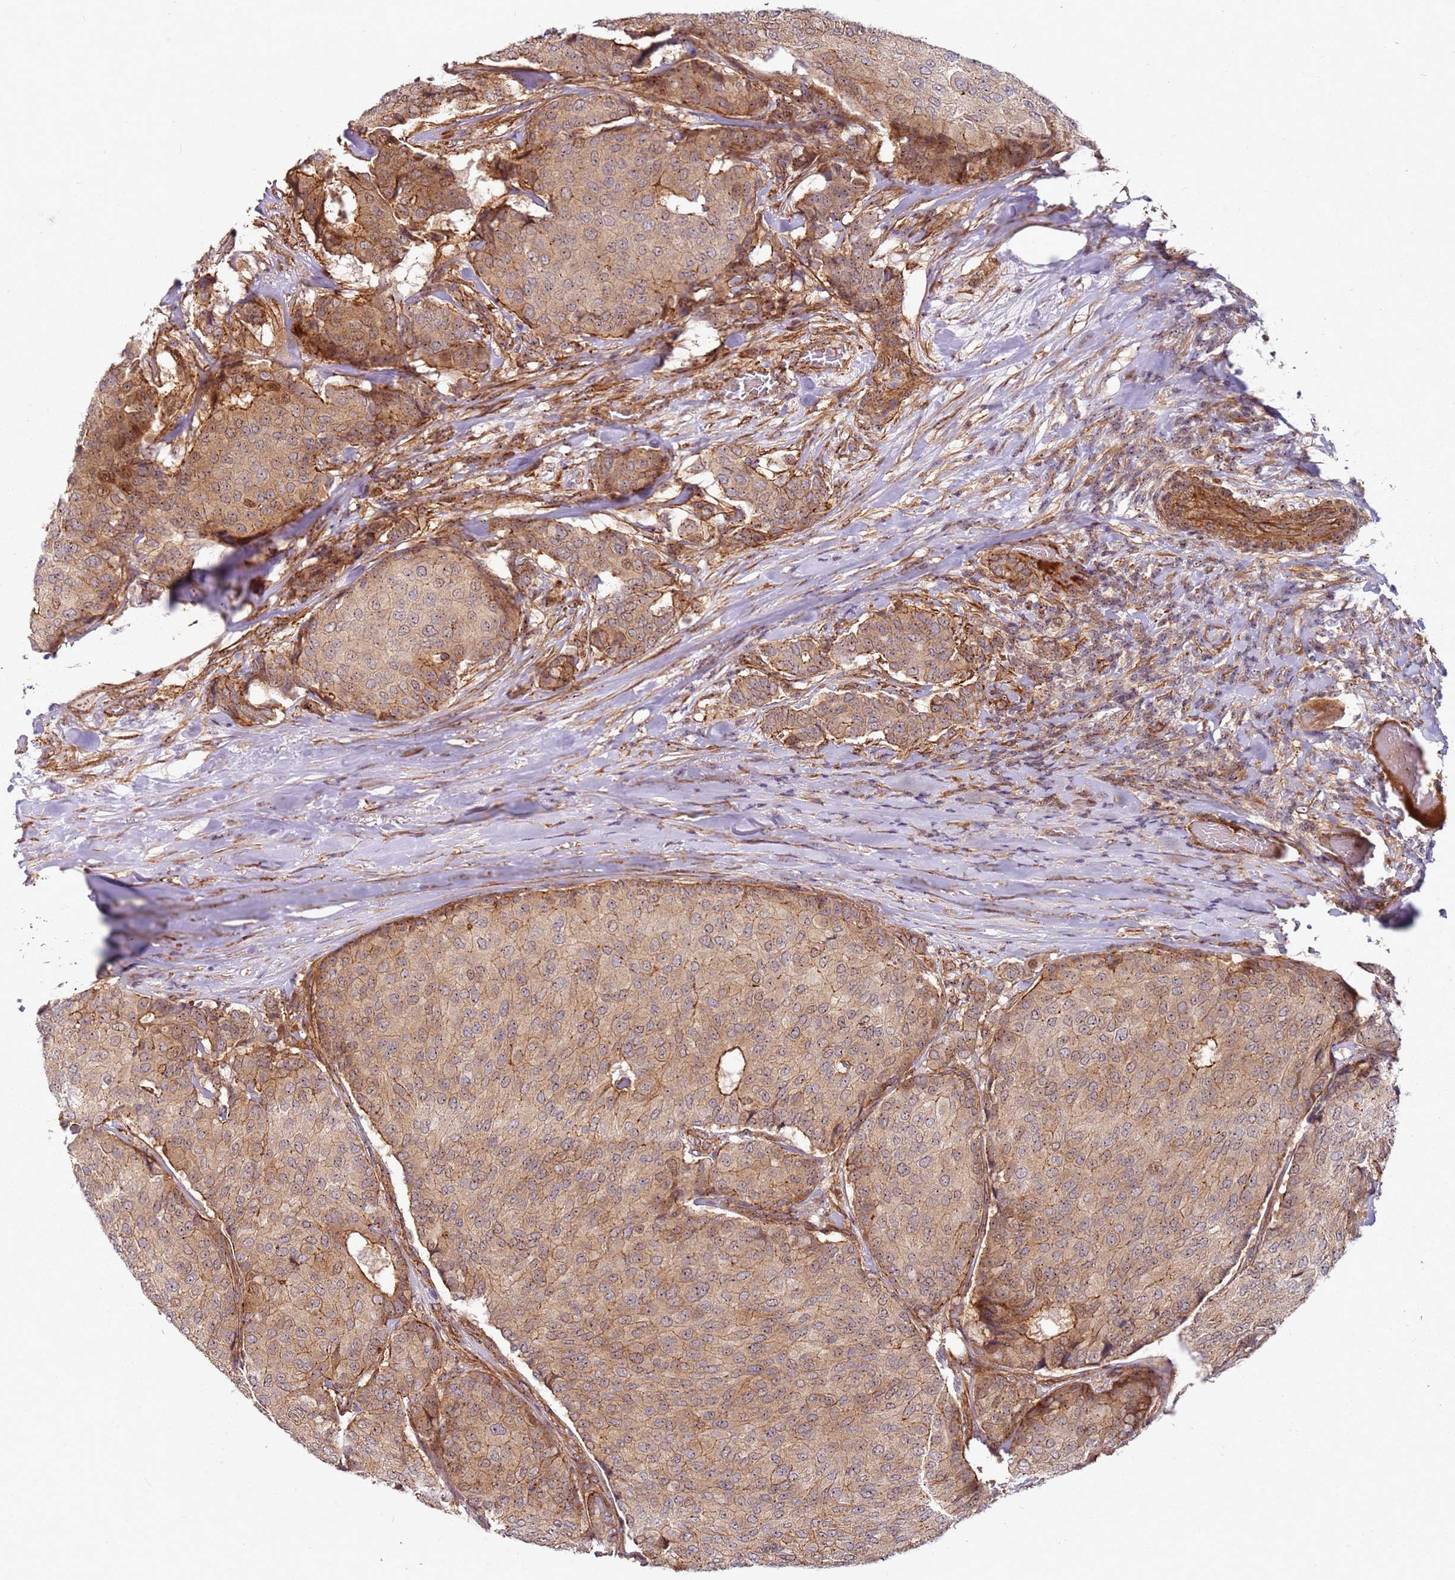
{"staining": {"intensity": "moderate", "quantity": ">75%", "location": "cytoplasmic/membranous"}, "tissue": "breast cancer", "cell_type": "Tumor cells", "image_type": "cancer", "snomed": [{"axis": "morphology", "description": "Duct carcinoma"}, {"axis": "topography", "description": "Breast"}], "caption": "Tumor cells demonstrate moderate cytoplasmic/membranous positivity in about >75% of cells in intraductal carcinoma (breast). The staining is performed using DAB brown chromogen to label protein expression. The nuclei are counter-stained blue using hematoxylin.", "gene": "C2CD4B", "patient": {"sex": "female", "age": 75}}